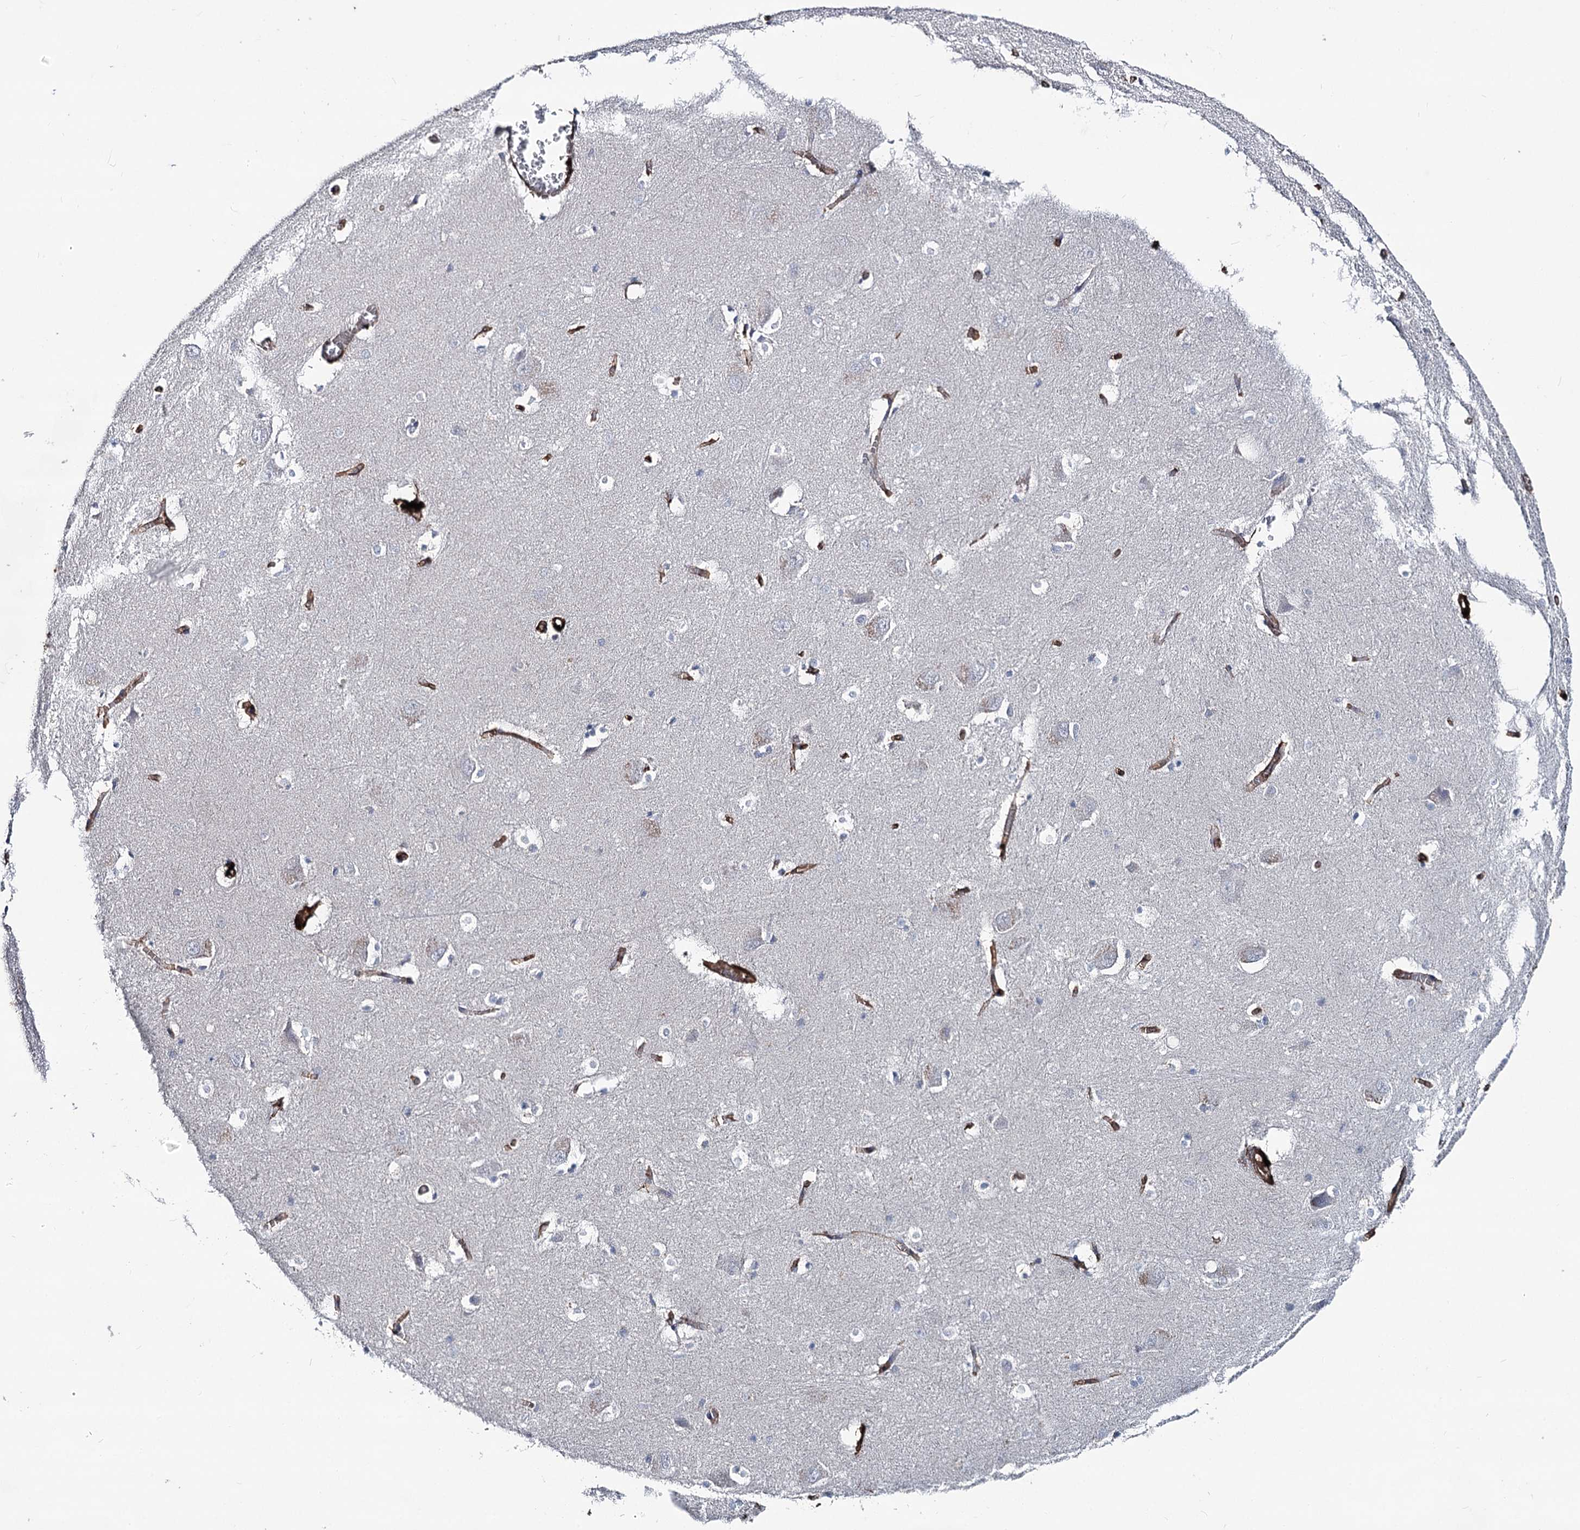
{"staining": {"intensity": "negative", "quantity": "none", "location": "none"}, "tissue": "caudate", "cell_type": "Glial cells", "image_type": "normal", "snomed": [{"axis": "morphology", "description": "Normal tissue, NOS"}, {"axis": "topography", "description": "Lateral ventricle wall"}], "caption": "Immunohistochemistry of benign caudate reveals no staining in glial cells.", "gene": "CLEC4M", "patient": {"sex": "male", "age": 37}}